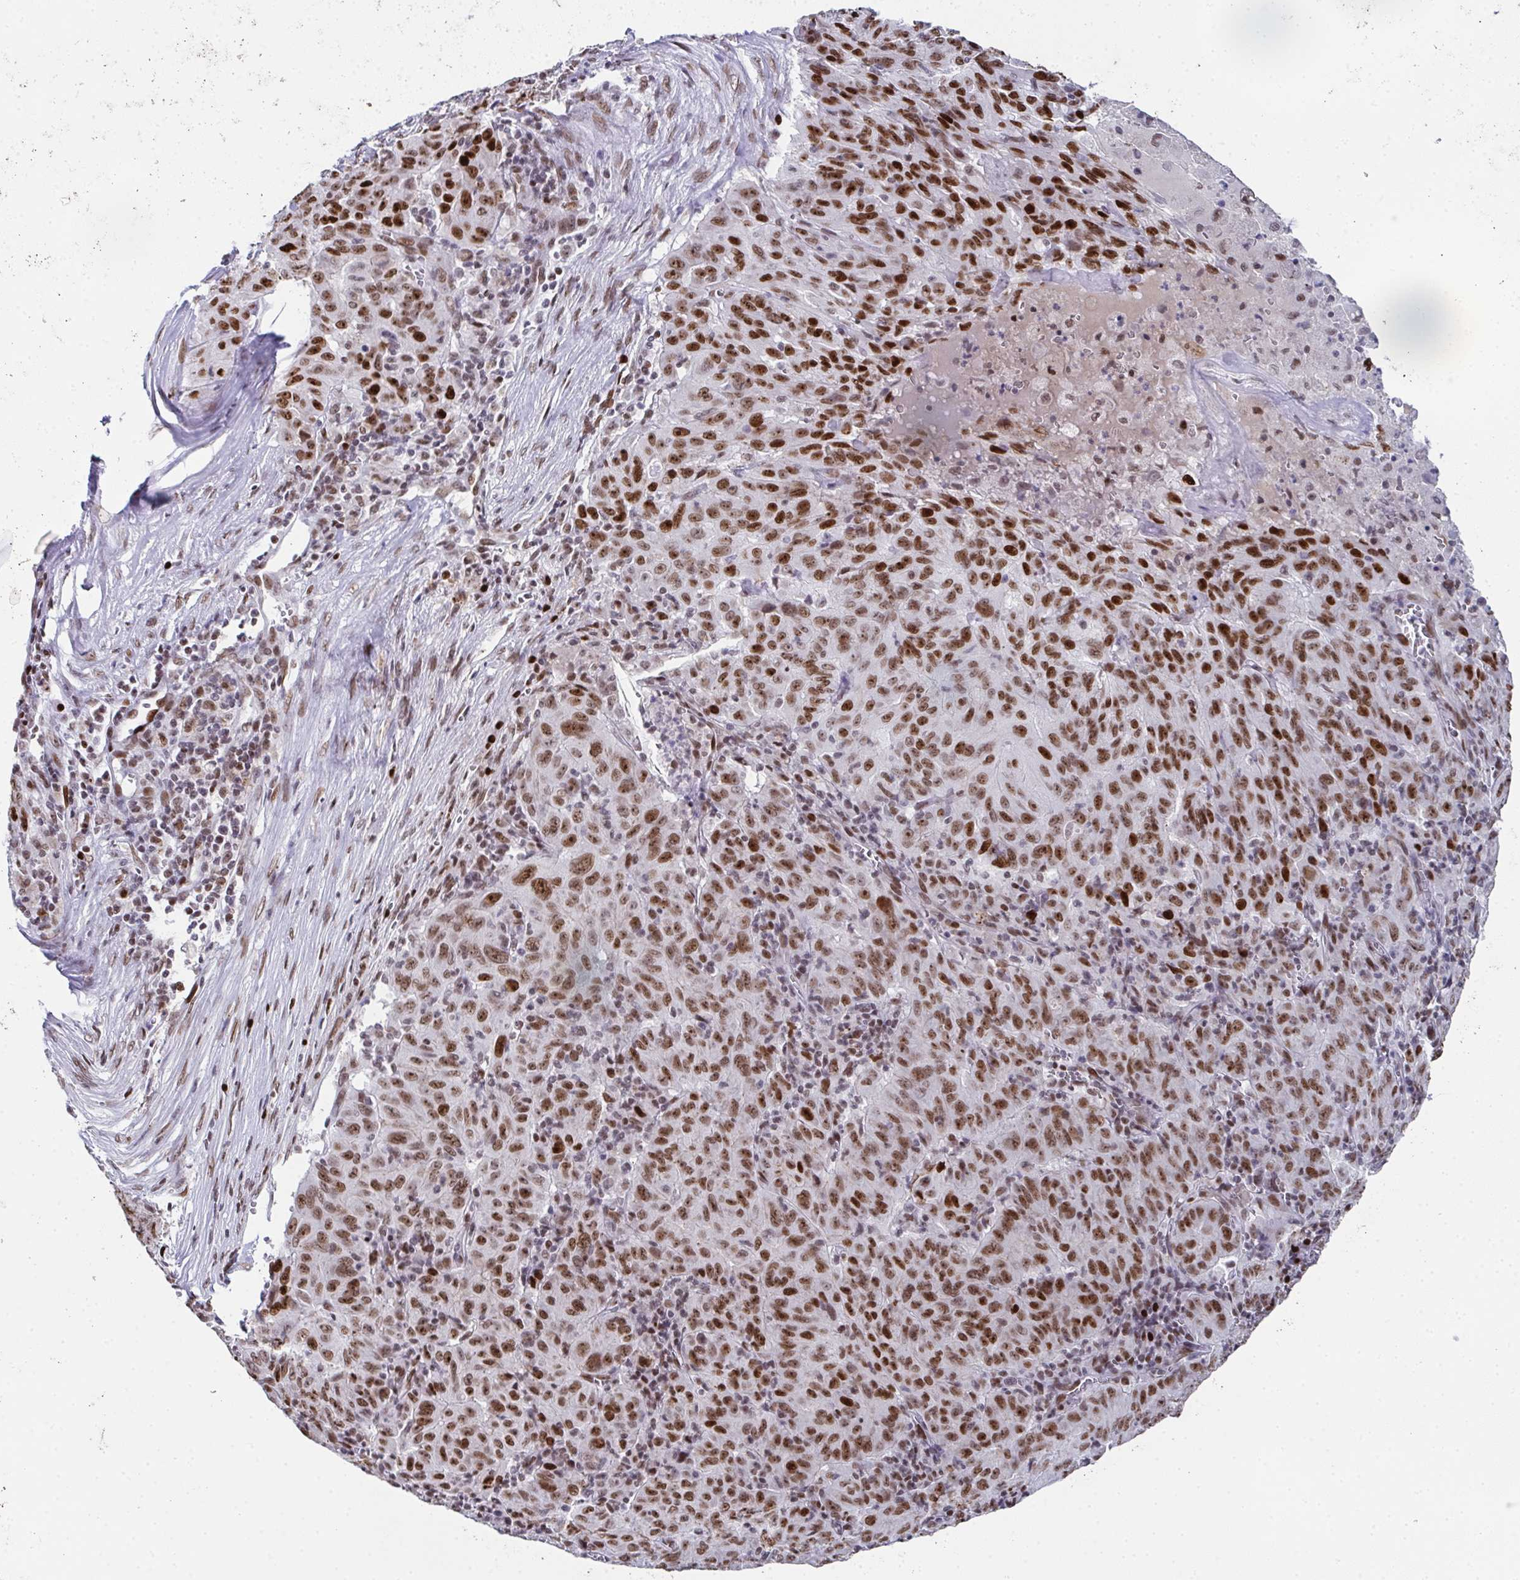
{"staining": {"intensity": "moderate", "quantity": ">75%", "location": "nuclear"}, "tissue": "pancreatic cancer", "cell_type": "Tumor cells", "image_type": "cancer", "snomed": [{"axis": "morphology", "description": "Adenocarcinoma, NOS"}, {"axis": "topography", "description": "Pancreas"}], "caption": "Protein staining by IHC displays moderate nuclear positivity in about >75% of tumor cells in pancreatic cancer. (DAB (3,3'-diaminobenzidine) IHC, brown staining for protein, blue staining for nuclei).", "gene": "RB1", "patient": {"sex": "male", "age": 63}}